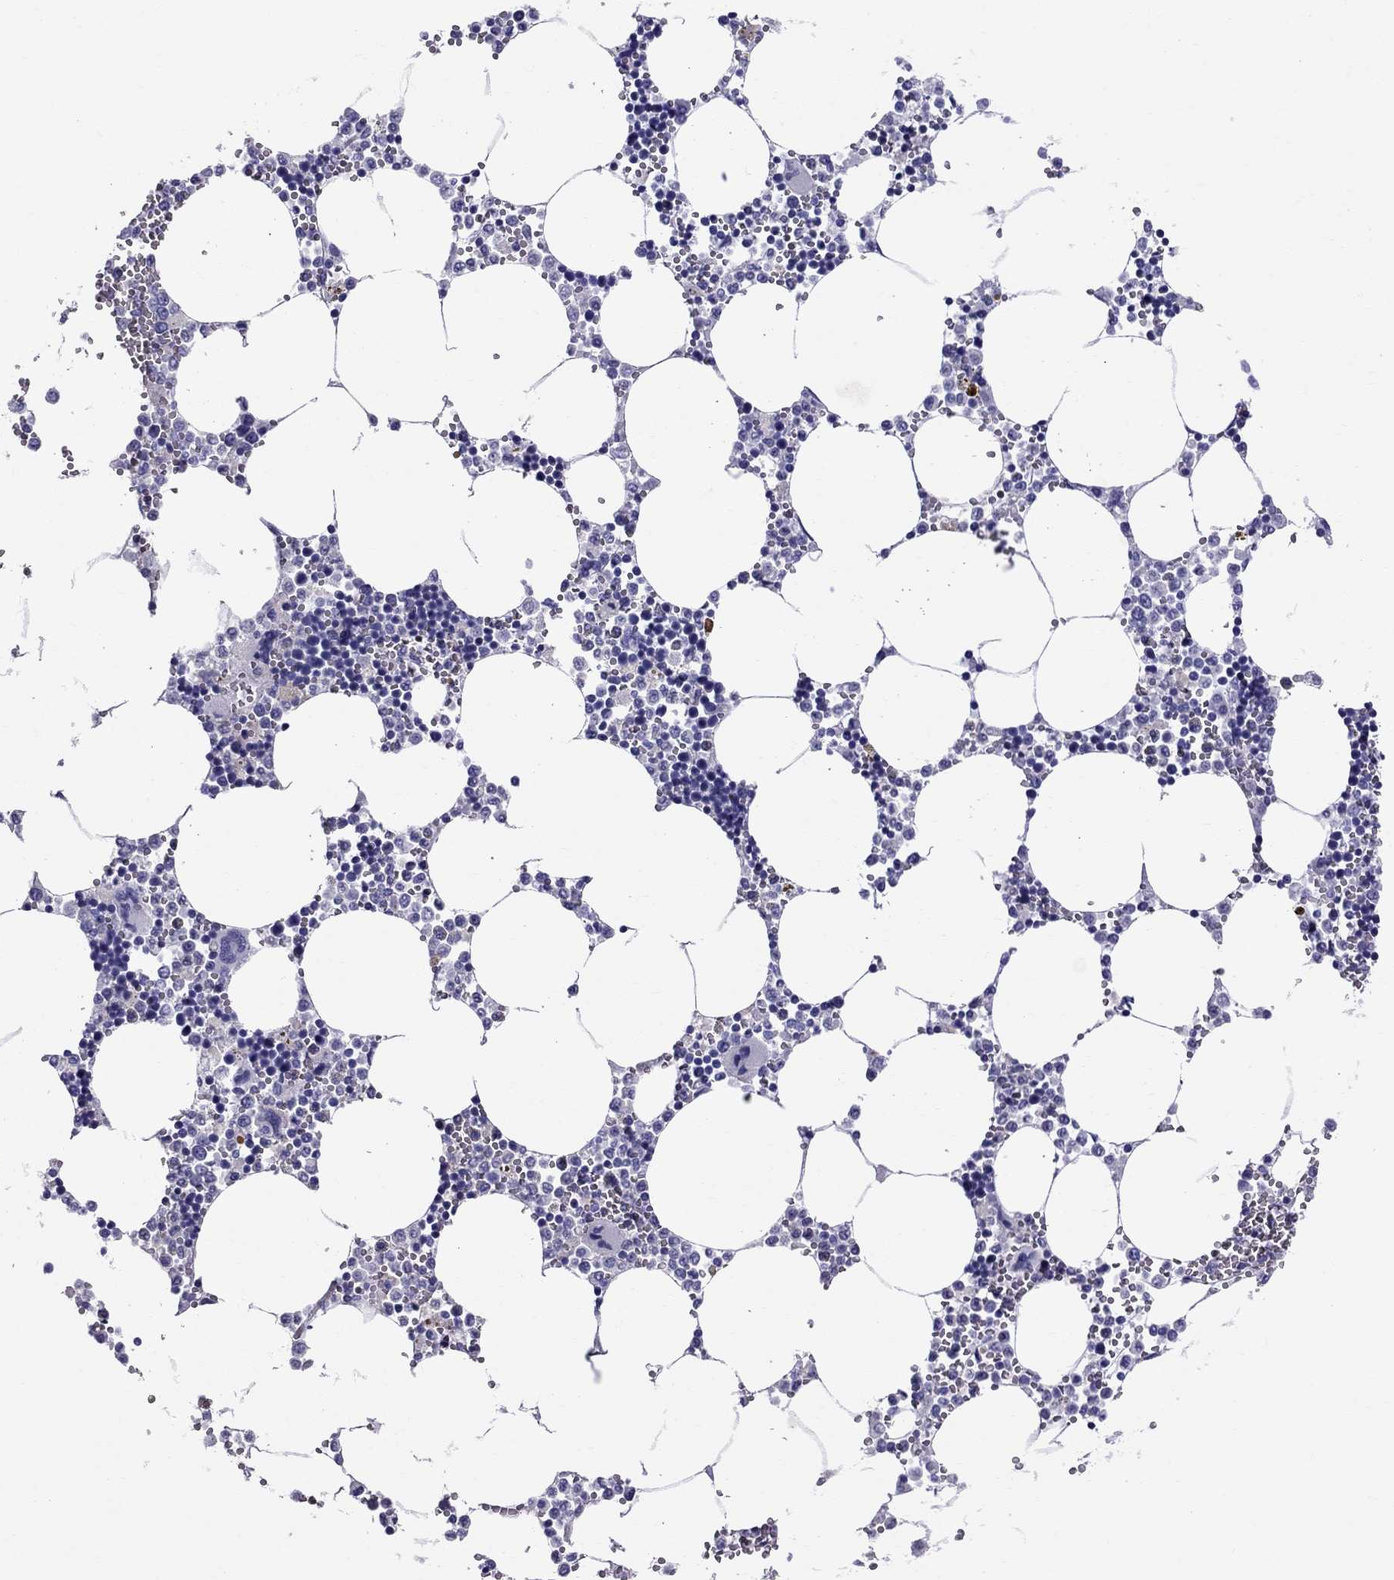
{"staining": {"intensity": "negative", "quantity": "none", "location": "none"}, "tissue": "bone marrow", "cell_type": "Hematopoietic cells", "image_type": "normal", "snomed": [{"axis": "morphology", "description": "Normal tissue, NOS"}, {"axis": "topography", "description": "Bone marrow"}], "caption": "DAB (3,3'-diaminobenzidine) immunohistochemical staining of normal human bone marrow displays no significant positivity in hematopoietic cells. (DAB (3,3'-diaminobenzidine) immunohistochemistry (IHC), high magnification).", "gene": "SCART1", "patient": {"sex": "male", "age": 54}}